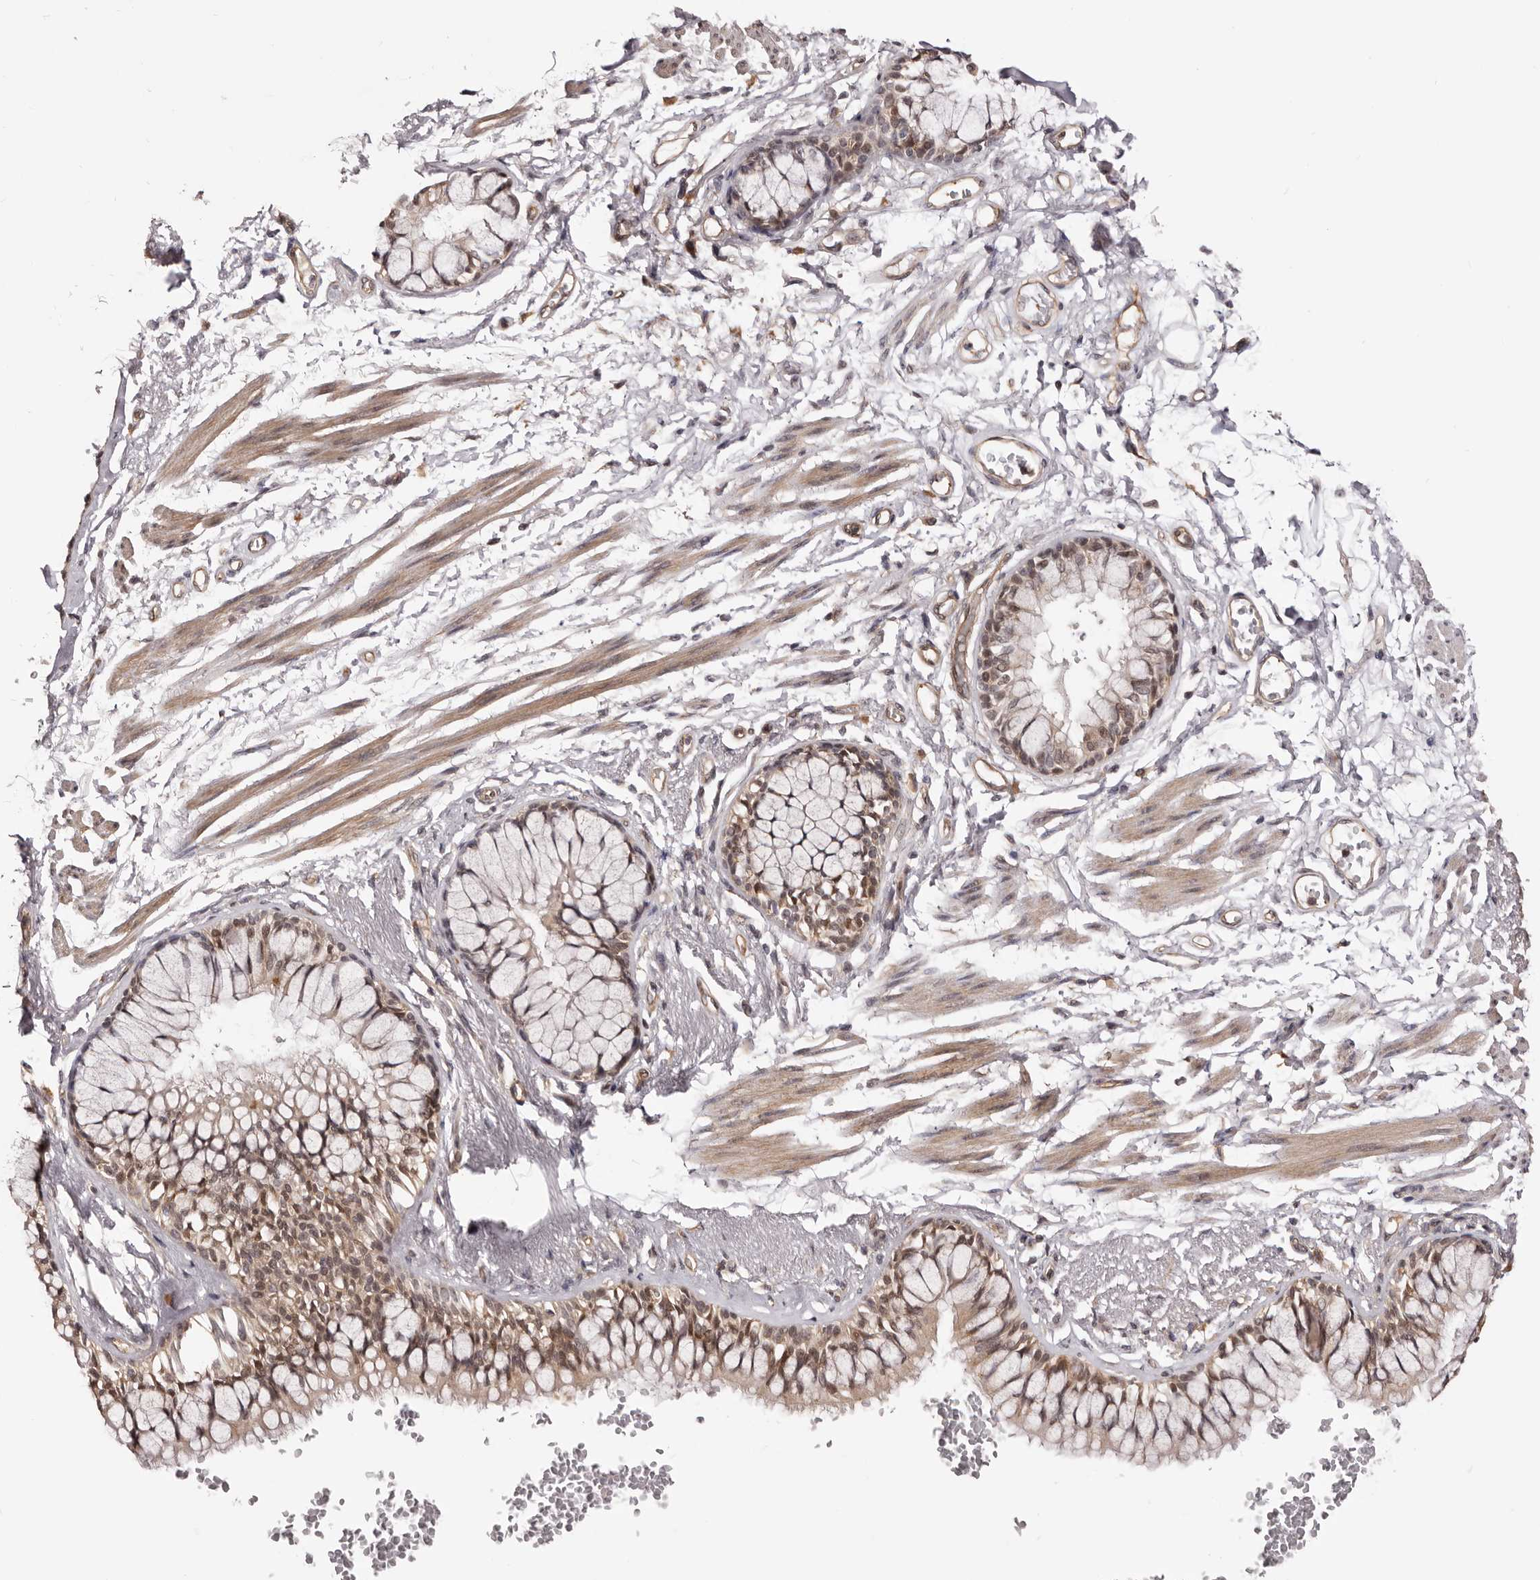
{"staining": {"intensity": "moderate", "quantity": ">75%", "location": "cytoplasmic/membranous,nuclear"}, "tissue": "bronchus", "cell_type": "Respiratory epithelial cells", "image_type": "normal", "snomed": [{"axis": "morphology", "description": "Normal tissue, NOS"}, {"axis": "topography", "description": "Cartilage tissue"}, {"axis": "topography", "description": "Bronchus"}], "caption": "IHC photomicrograph of normal bronchus: human bronchus stained using IHC shows medium levels of moderate protein expression localized specifically in the cytoplasmic/membranous,nuclear of respiratory epithelial cells, appearing as a cytoplasmic/membranous,nuclear brown color.", "gene": "NOL12", "patient": {"sex": "female", "age": 73}}